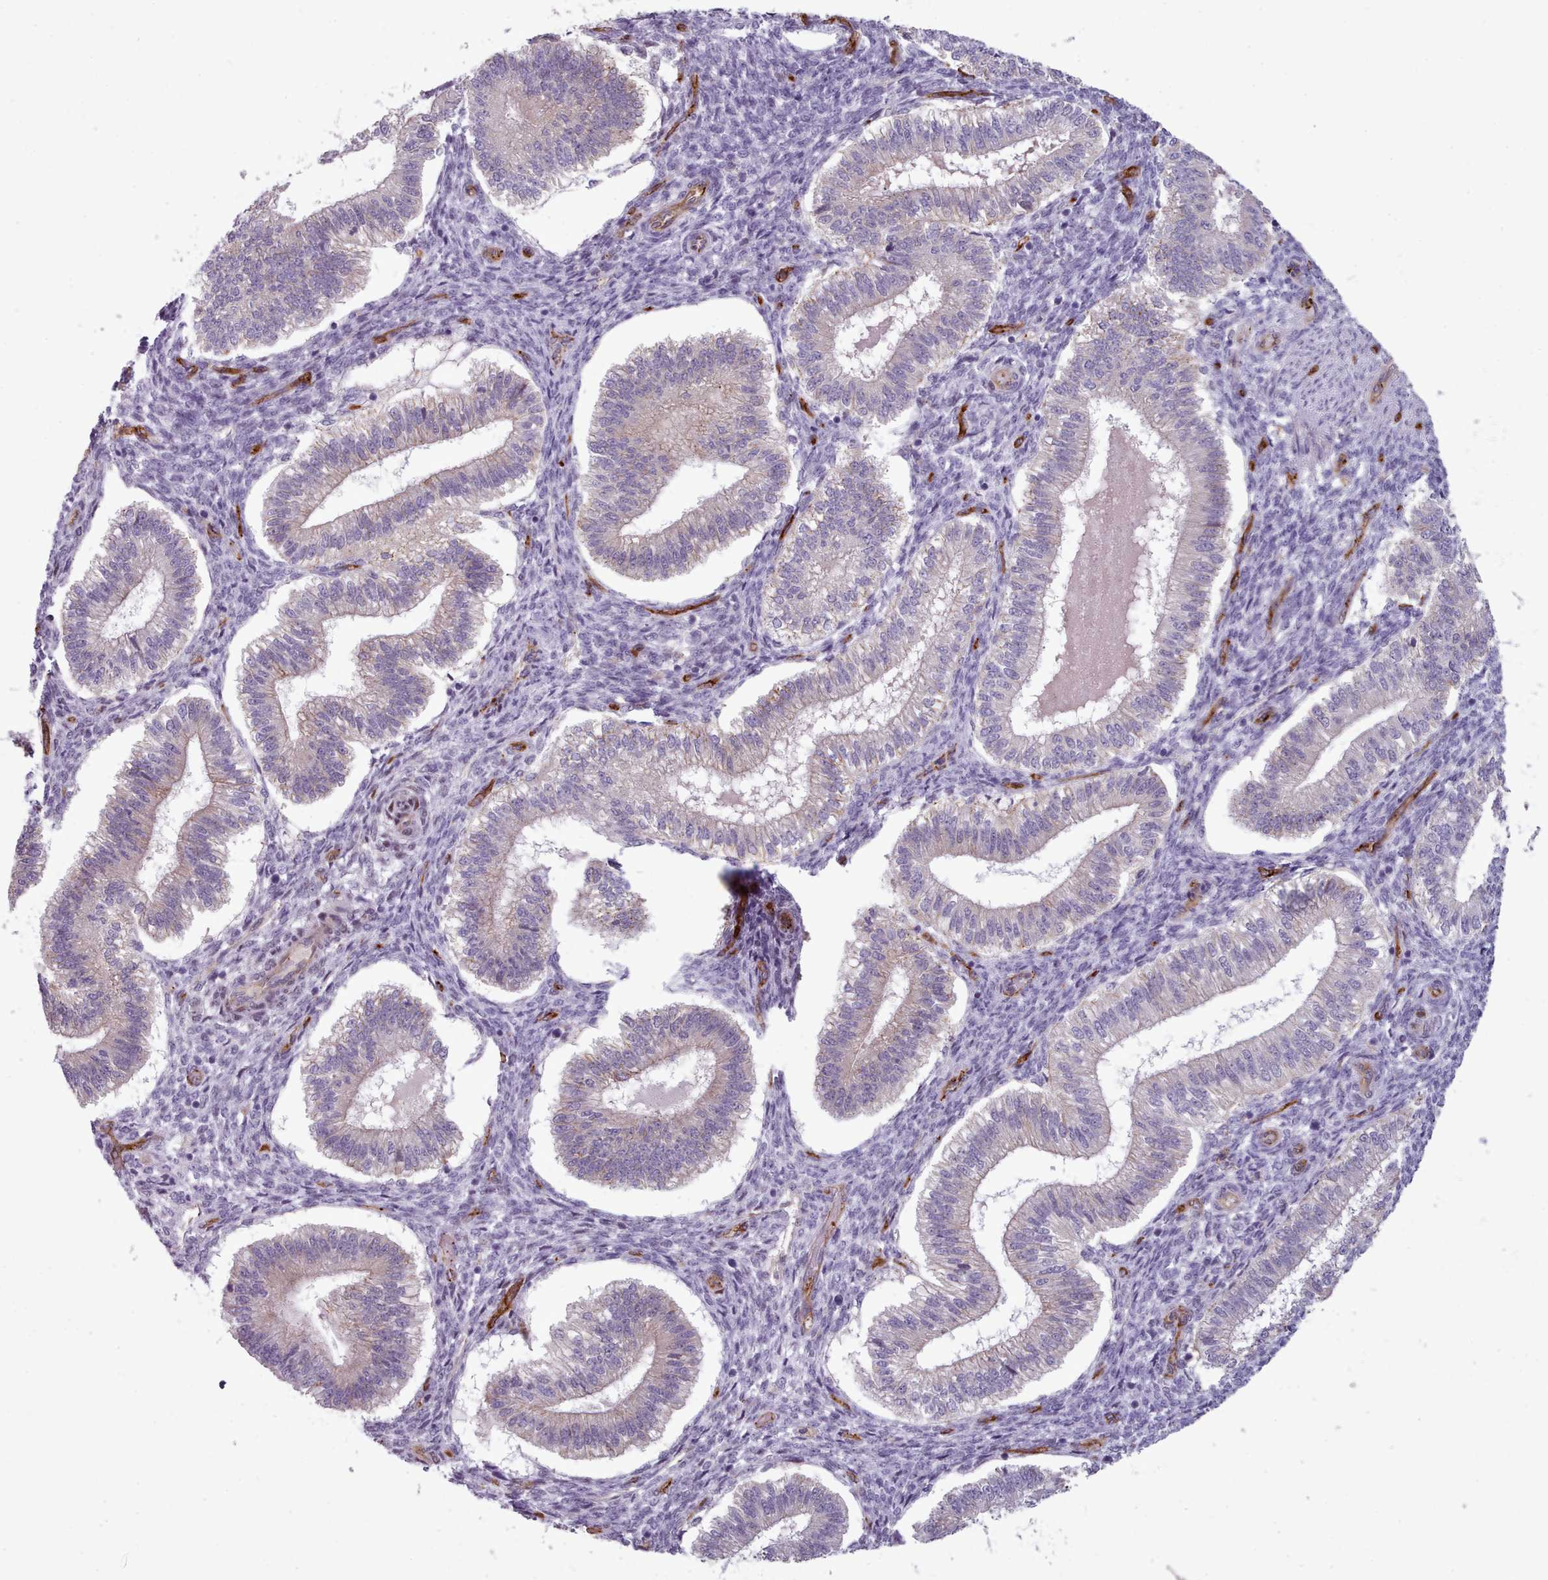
{"staining": {"intensity": "negative", "quantity": "none", "location": "none"}, "tissue": "endometrium", "cell_type": "Cells in endometrial stroma", "image_type": "normal", "snomed": [{"axis": "morphology", "description": "Normal tissue, NOS"}, {"axis": "topography", "description": "Endometrium"}], "caption": "Immunohistochemical staining of normal human endometrium displays no significant staining in cells in endometrial stroma.", "gene": "CD300LF", "patient": {"sex": "female", "age": 25}}